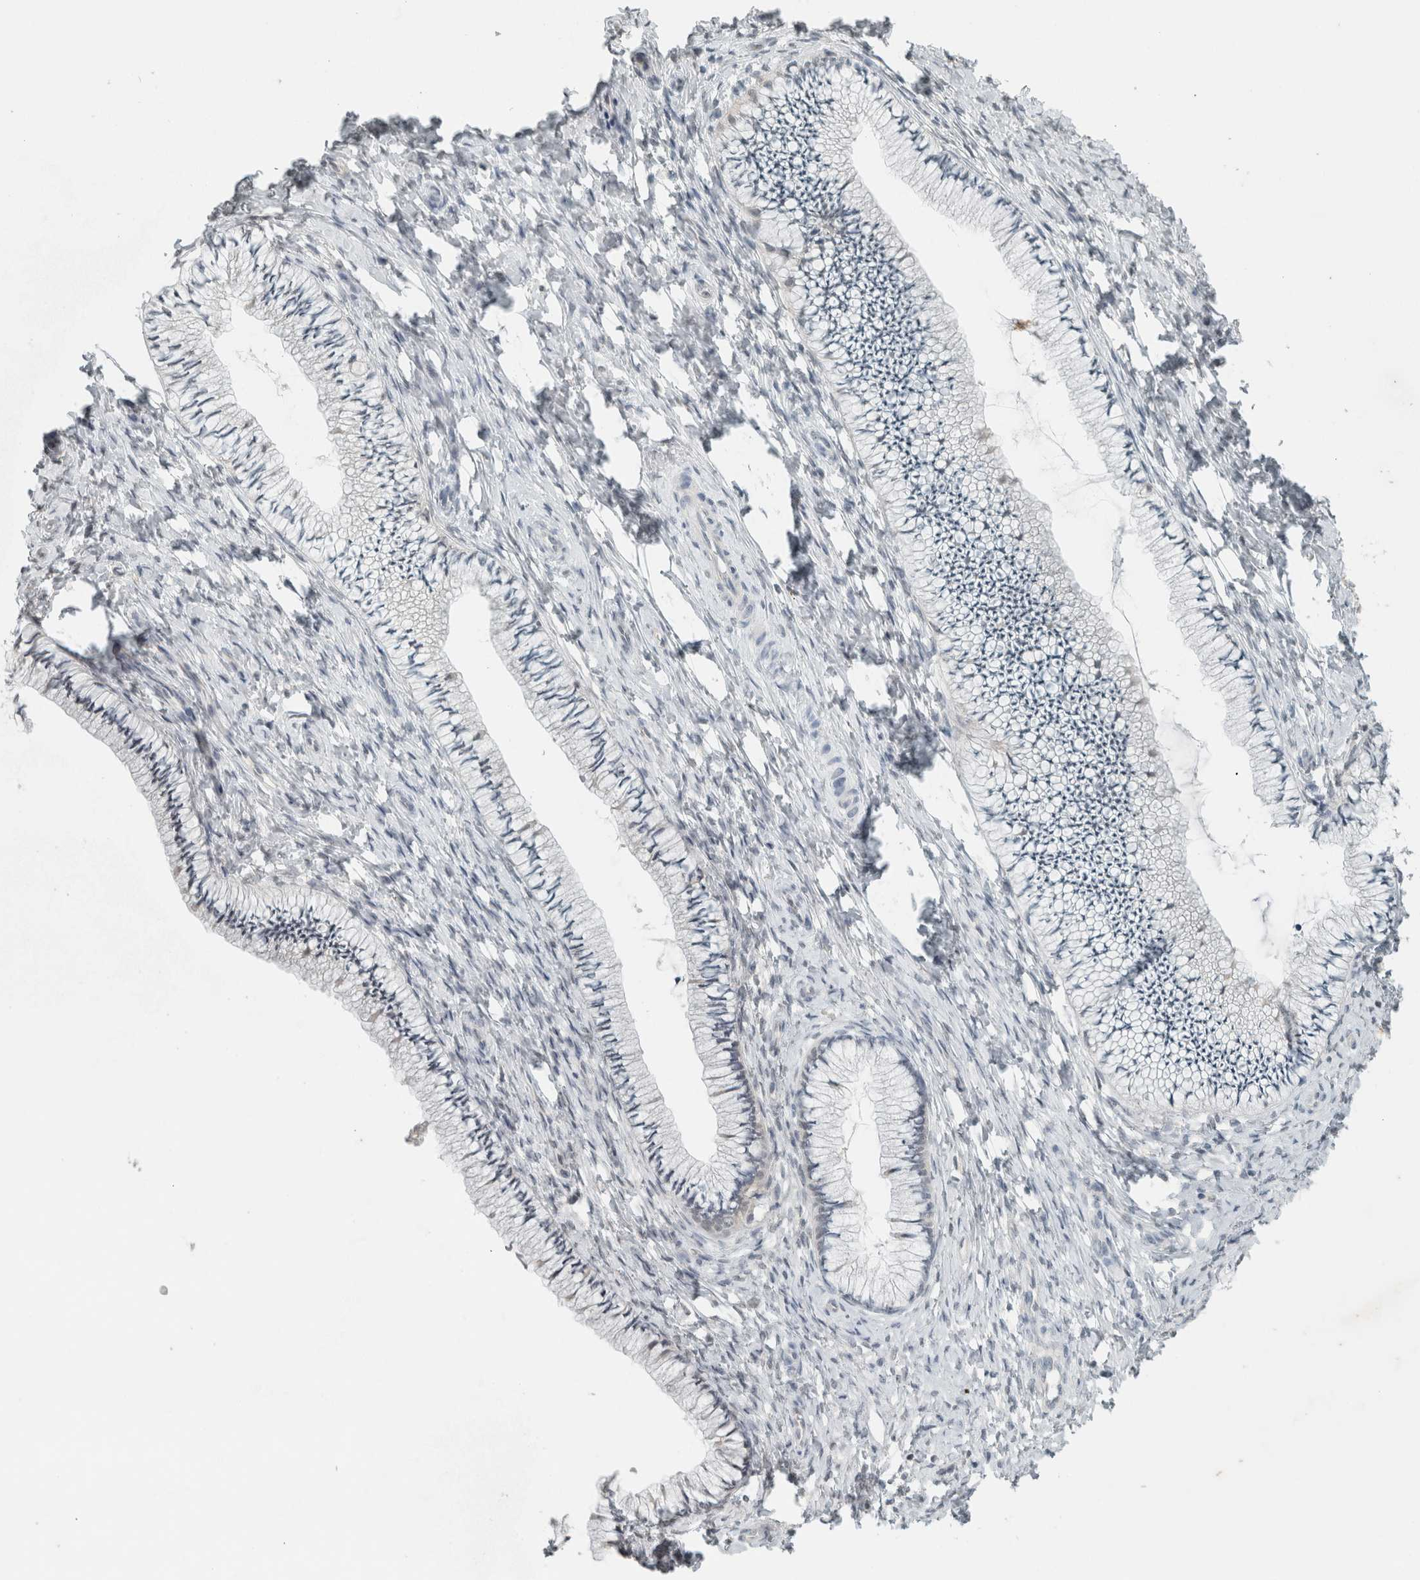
{"staining": {"intensity": "negative", "quantity": "none", "location": "none"}, "tissue": "cervix", "cell_type": "Glandular cells", "image_type": "normal", "snomed": [{"axis": "morphology", "description": "Normal tissue, NOS"}, {"axis": "topography", "description": "Cervix"}], "caption": "IHC of benign cervix shows no staining in glandular cells. (DAB immunohistochemistry (IHC) with hematoxylin counter stain).", "gene": "TRIT1", "patient": {"sex": "female", "age": 36}}